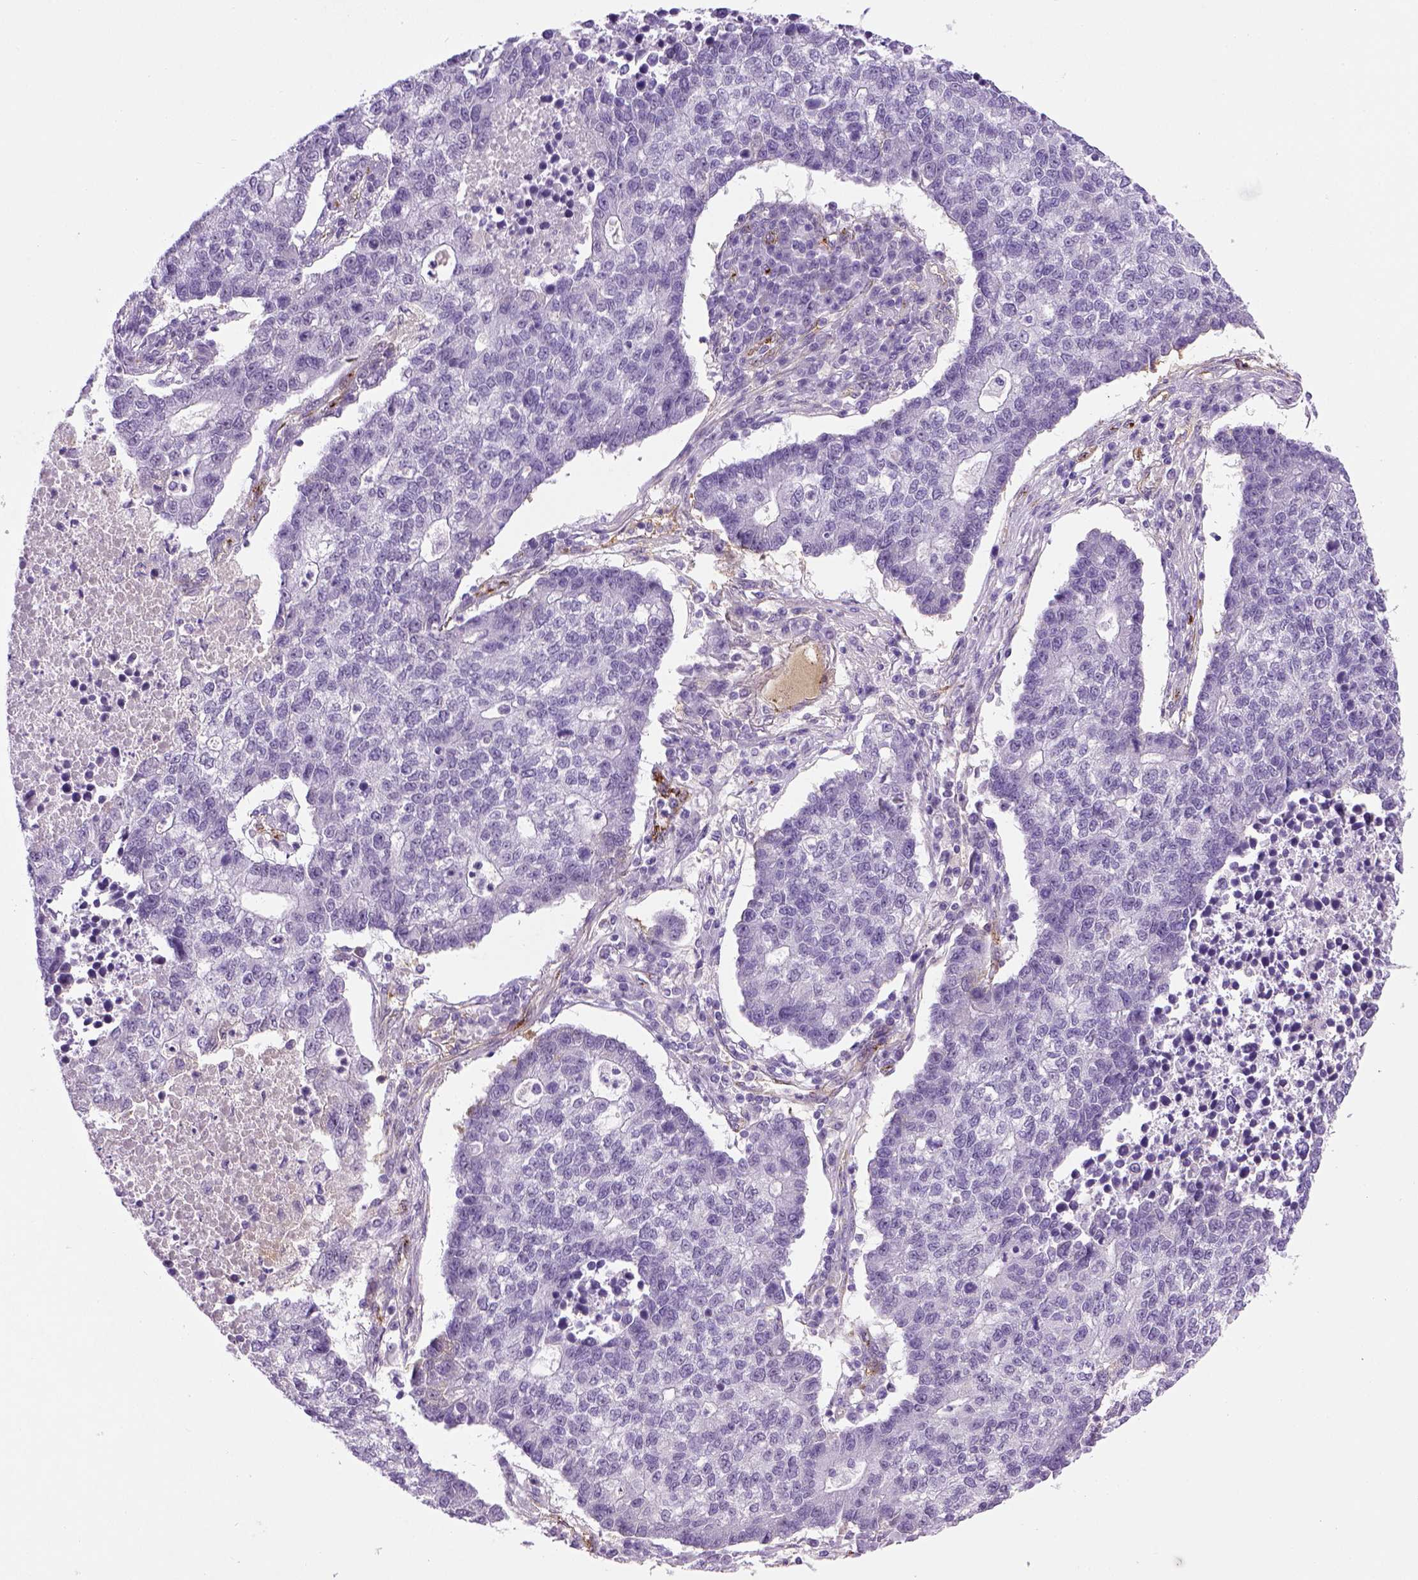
{"staining": {"intensity": "negative", "quantity": "none", "location": "none"}, "tissue": "lung cancer", "cell_type": "Tumor cells", "image_type": "cancer", "snomed": [{"axis": "morphology", "description": "Adenocarcinoma, NOS"}, {"axis": "topography", "description": "Lung"}], "caption": "DAB immunohistochemical staining of human lung adenocarcinoma exhibits no significant expression in tumor cells. Nuclei are stained in blue.", "gene": "VWF", "patient": {"sex": "male", "age": 57}}